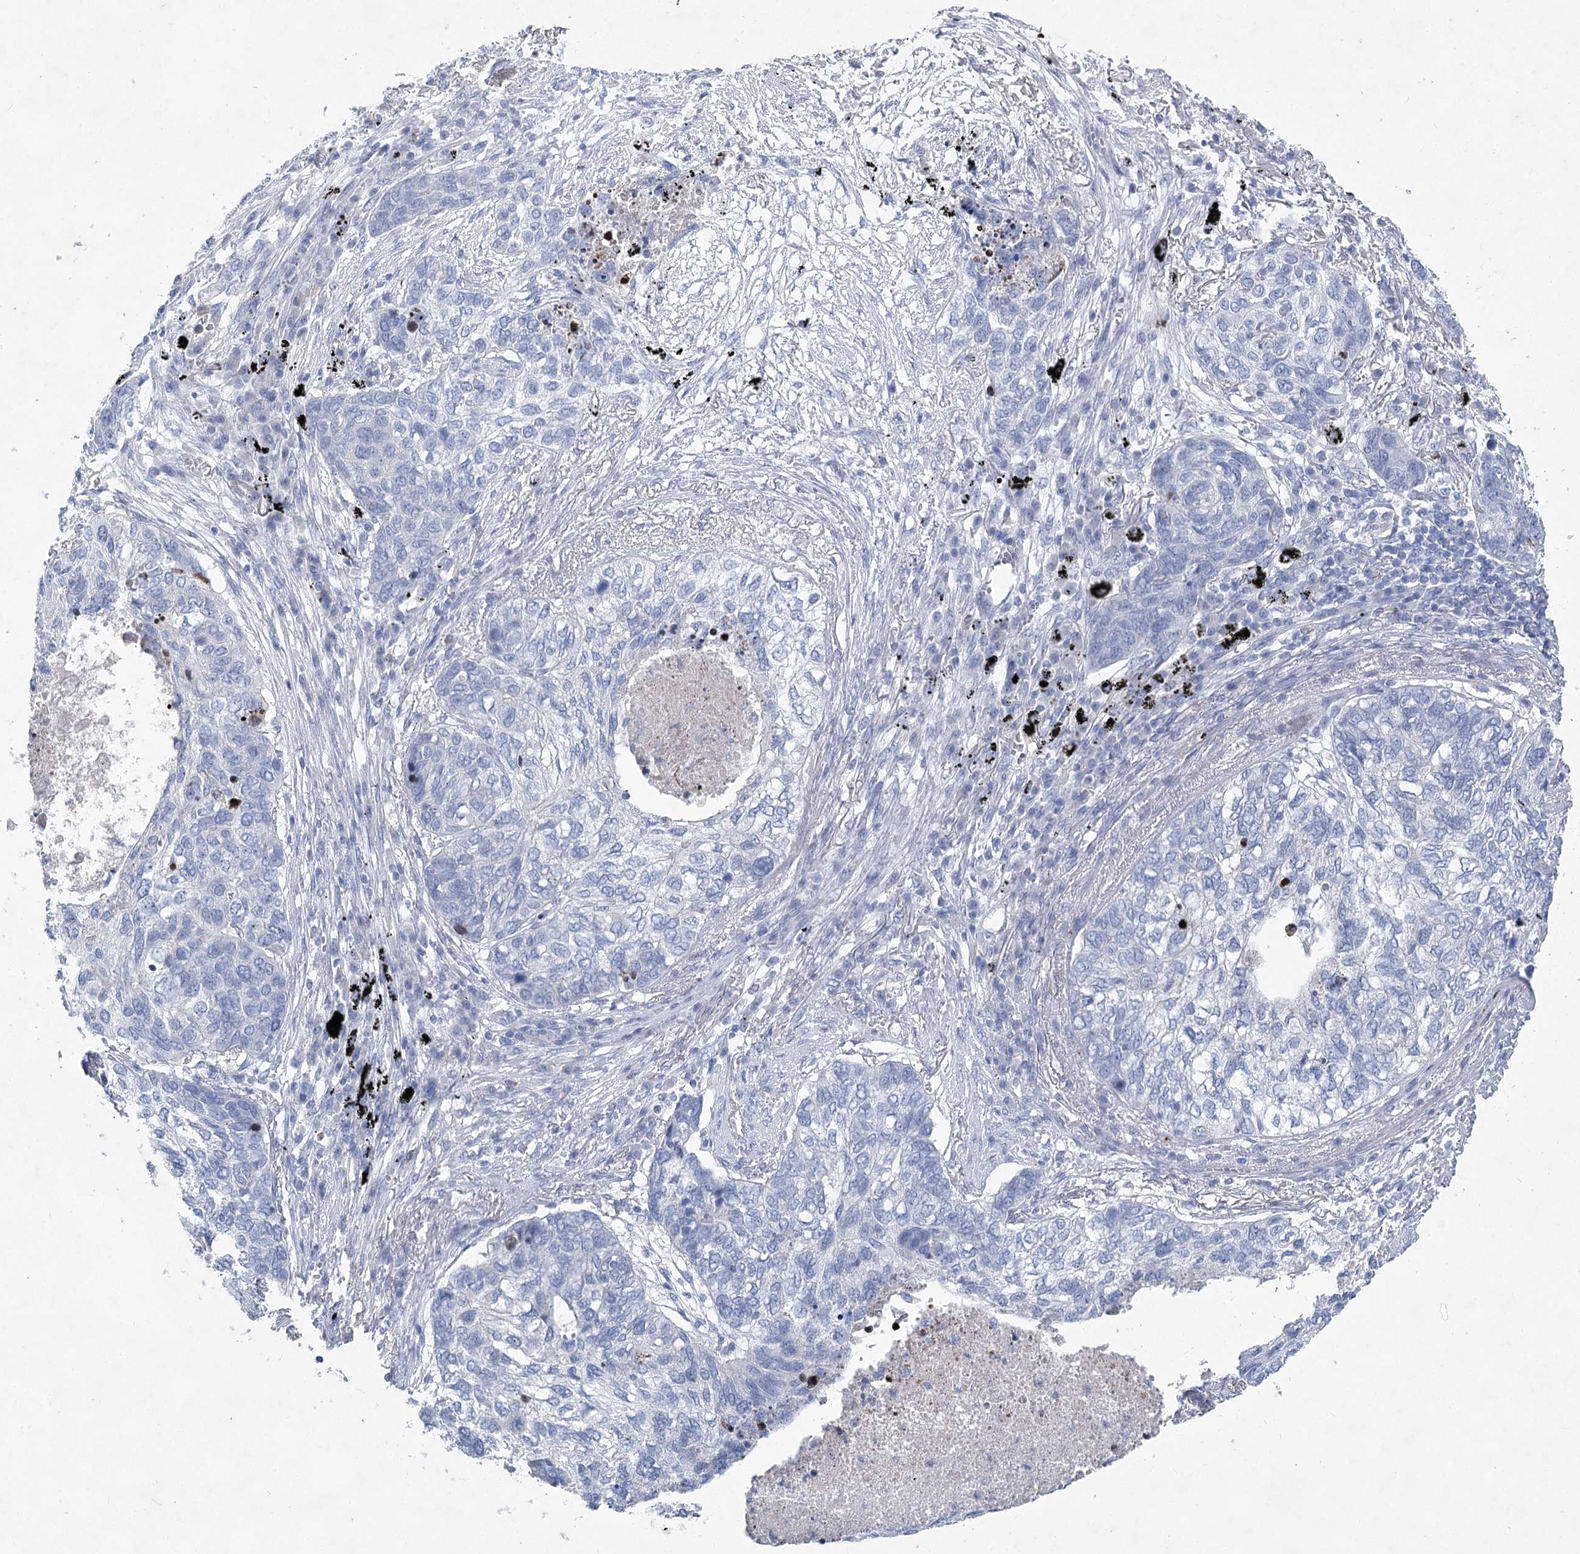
{"staining": {"intensity": "negative", "quantity": "none", "location": "none"}, "tissue": "lung cancer", "cell_type": "Tumor cells", "image_type": "cancer", "snomed": [{"axis": "morphology", "description": "Squamous cell carcinoma, NOS"}, {"axis": "topography", "description": "Lung"}], "caption": "A high-resolution image shows immunohistochemistry staining of lung cancer, which demonstrates no significant positivity in tumor cells.", "gene": "WDR74", "patient": {"sex": "female", "age": 63}}